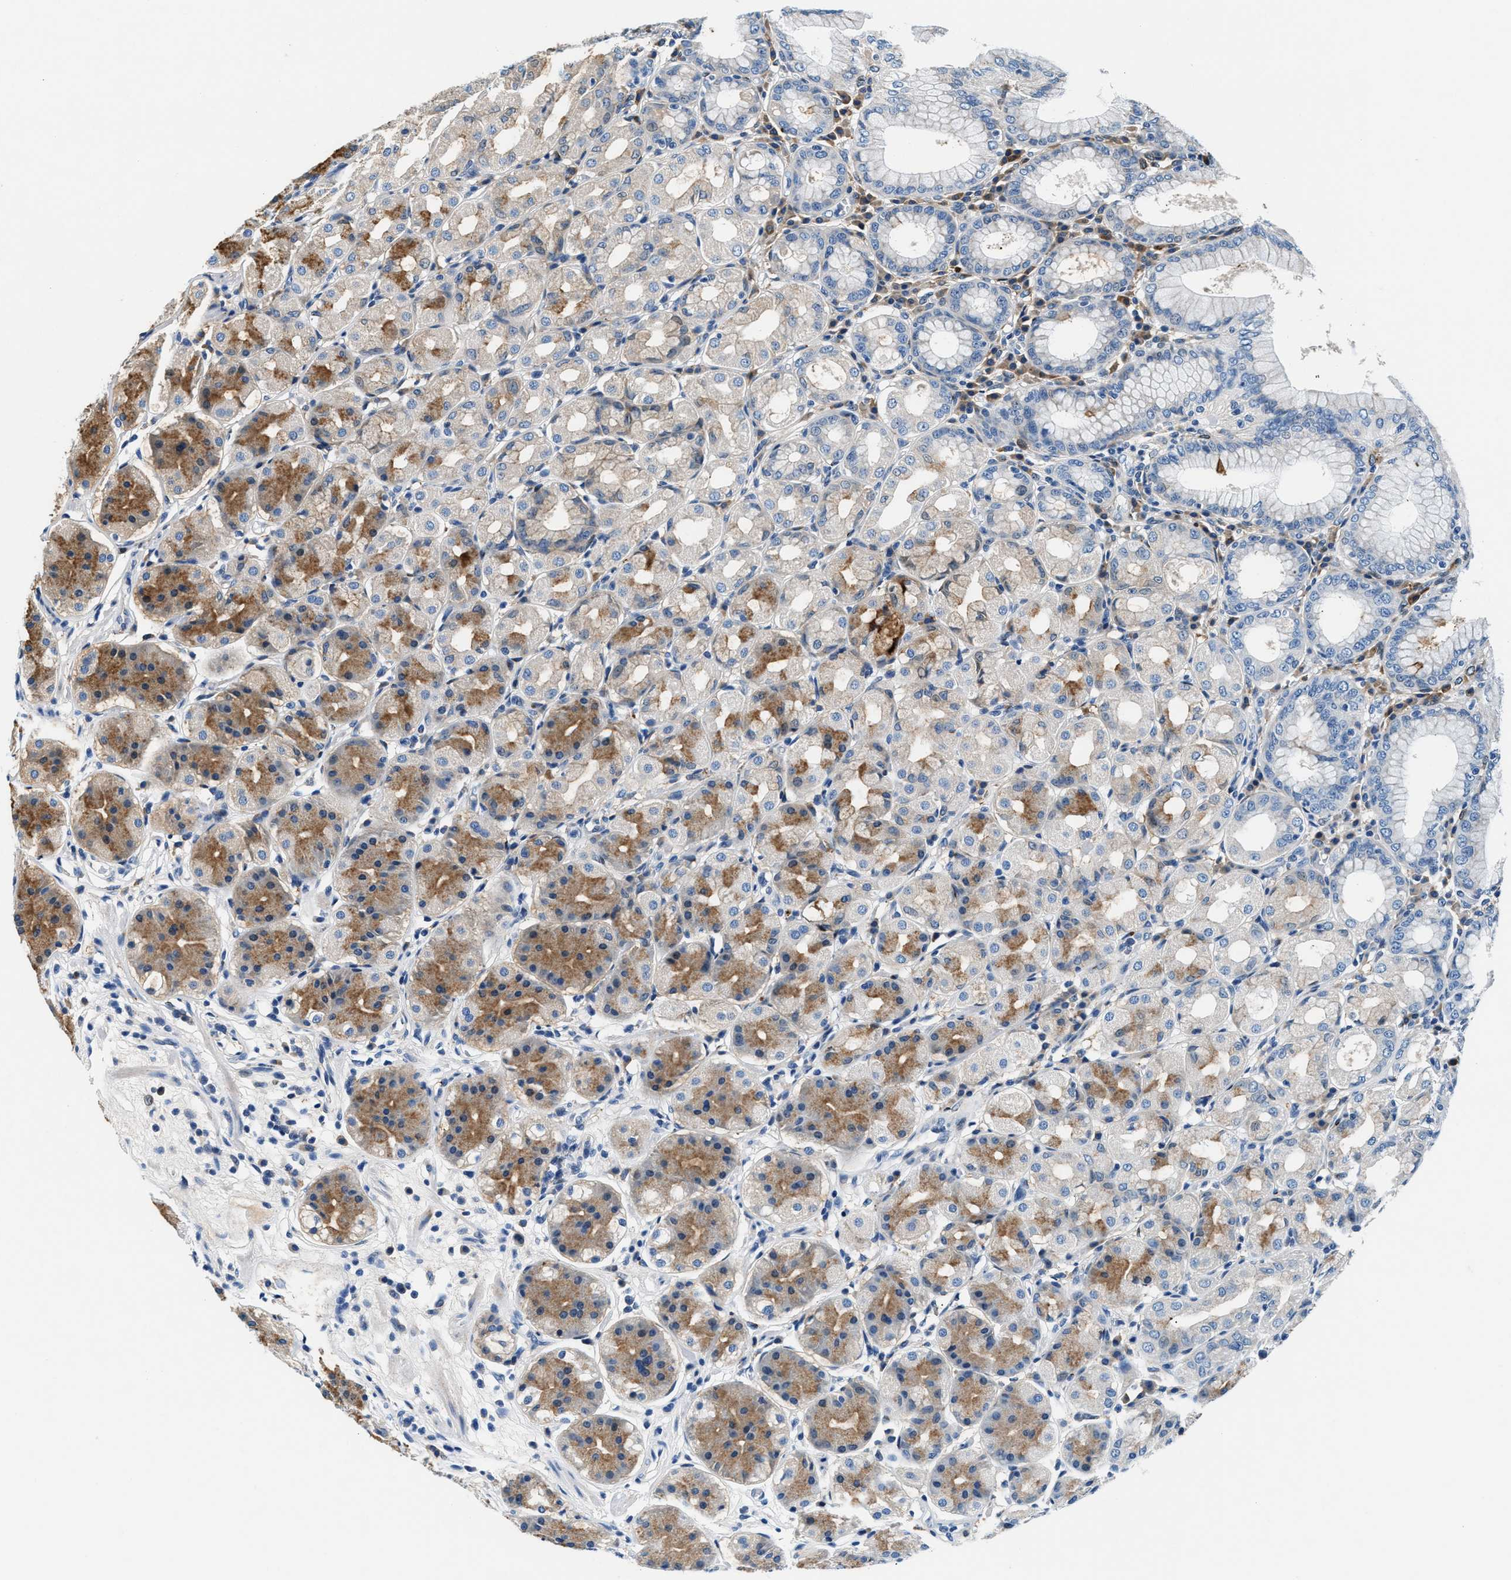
{"staining": {"intensity": "moderate", "quantity": "<25%", "location": "cytoplasmic/membranous"}, "tissue": "stomach", "cell_type": "Glandular cells", "image_type": "normal", "snomed": [{"axis": "morphology", "description": "Normal tissue, NOS"}, {"axis": "topography", "description": "Stomach"}, {"axis": "topography", "description": "Stomach, lower"}], "caption": "Immunohistochemistry of benign human stomach exhibits low levels of moderate cytoplasmic/membranous positivity in about <25% of glandular cells.", "gene": "SLFN11", "patient": {"sex": "female", "age": 56}}